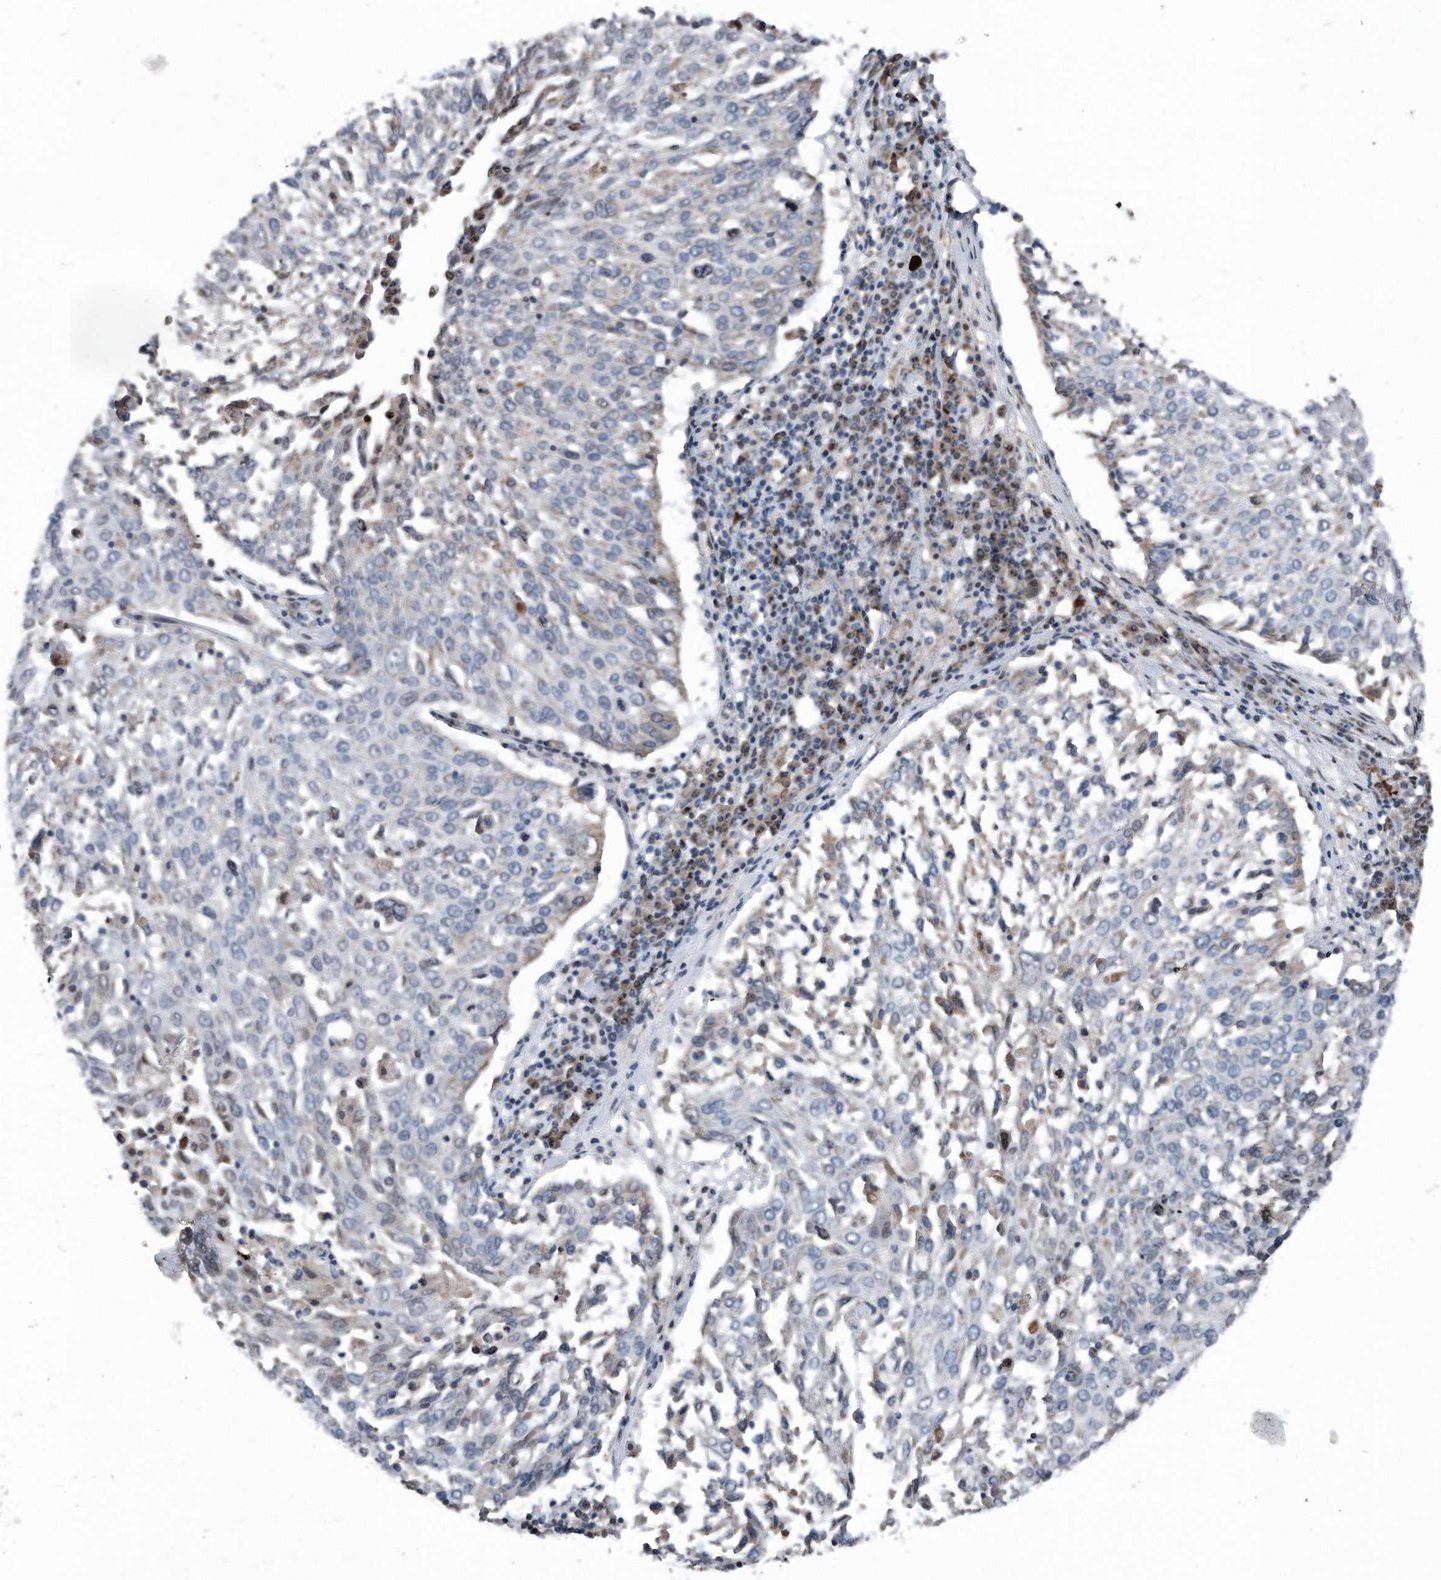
{"staining": {"intensity": "weak", "quantity": "<25%", "location": "cytoplasmic/membranous"}, "tissue": "lung cancer", "cell_type": "Tumor cells", "image_type": "cancer", "snomed": [{"axis": "morphology", "description": "Squamous cell carcinoma, NOS"}, {"axis": "topography", "description": "Lung"}], "caption": "High magnification brightfield microscopy of lung squamous cell carcinoma stained with DAB (3,3'-diaminobenzidine) (brown) and counterstained with hematoxylin (blue): tumor cells show no significant positivity.", "gene": "DST", "patient": {"sex": "male", "age": 65}}